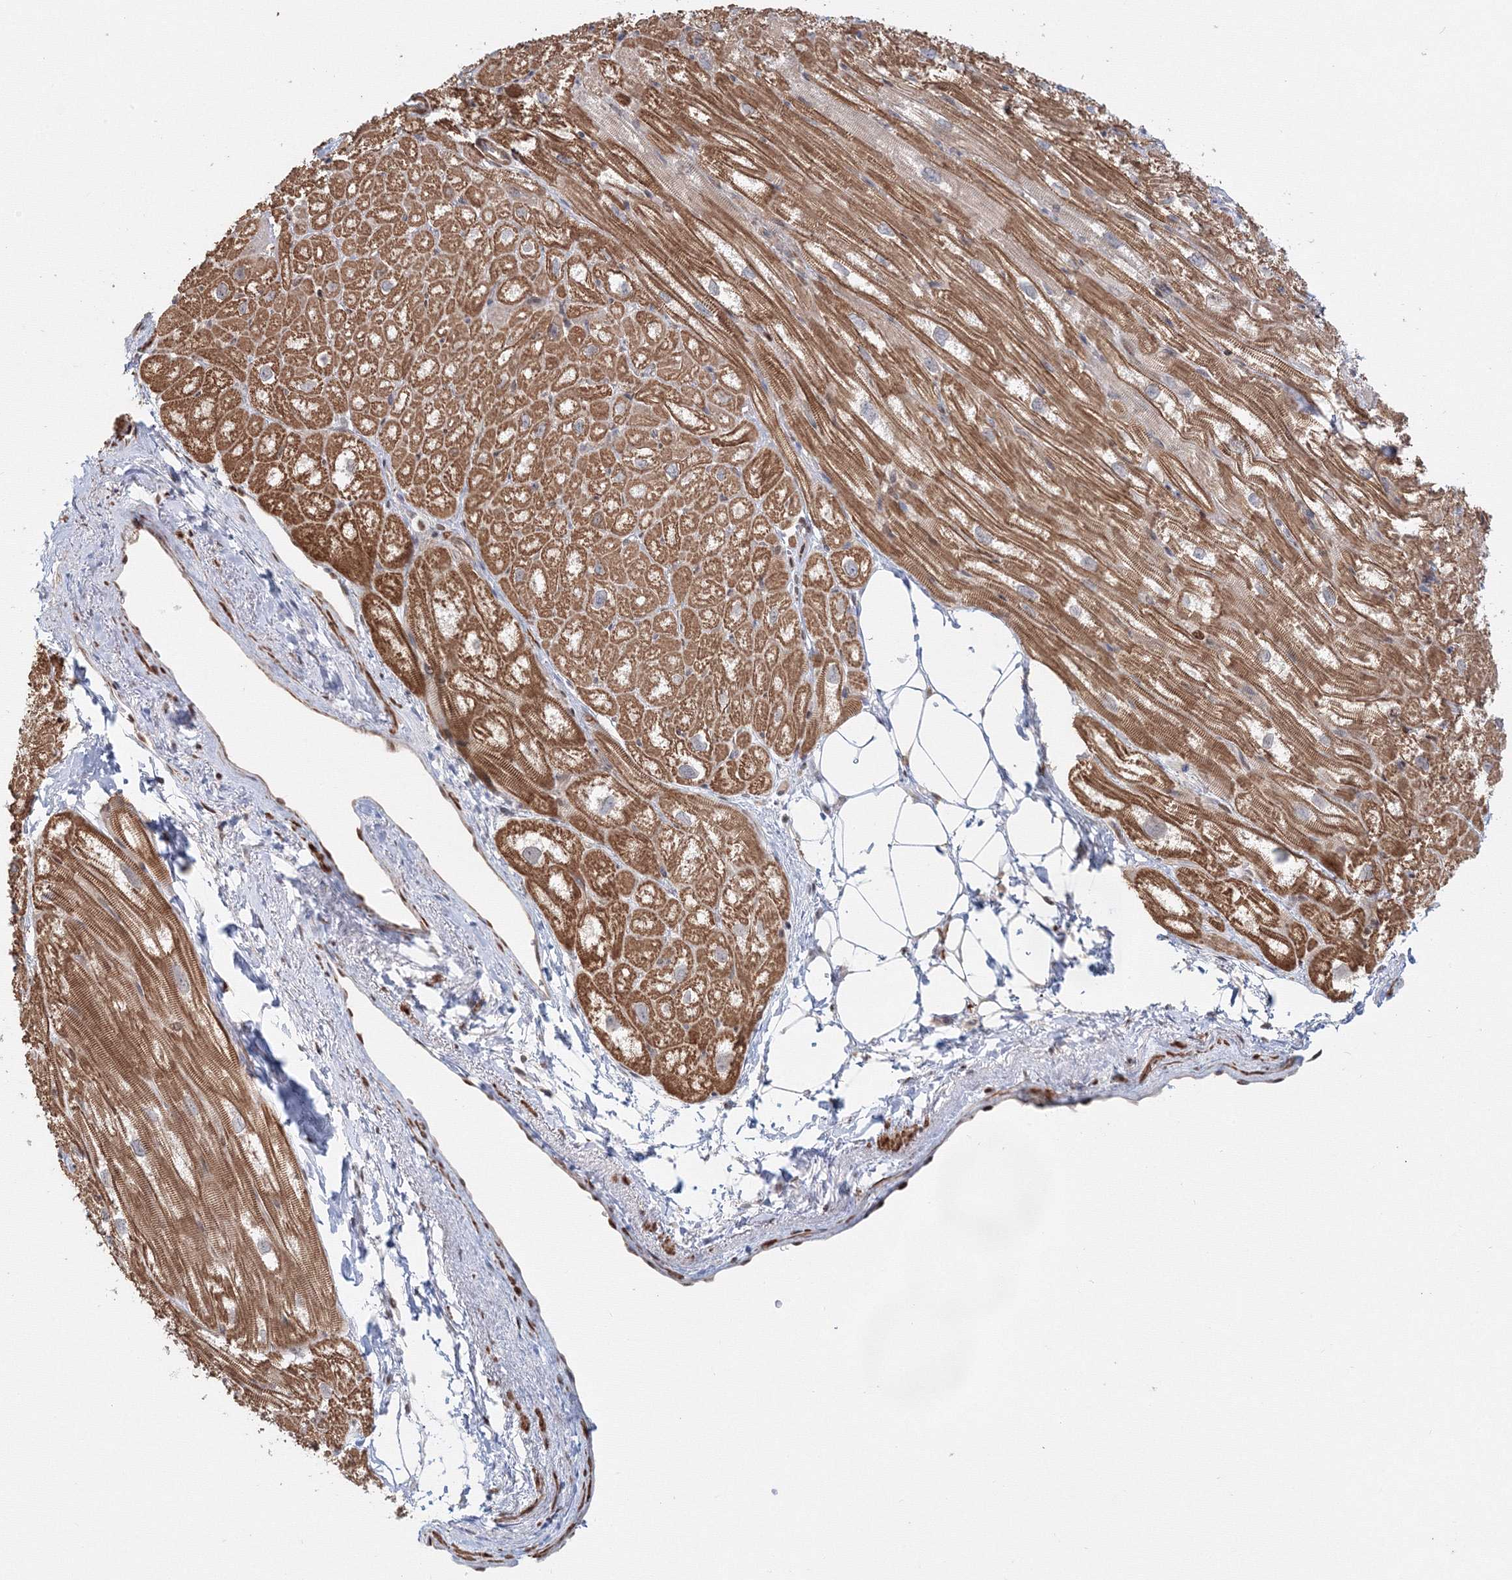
{"staining": {"intensity": "moderate", "quantity": "25%-75%", "location": "cytoplasmic/membranous"}, "tissue": "heart muscle", "cell_type": "Cardiomyocytes", "image_type": "normal", "snomed": [{"axis": "morphology", "description": "Normal tissue, NOS"}, {"axis": "topography", "description": "Heart"}], "caption": "IHC histopathology image of normal heart muscle stained for a protein (brown), which exhibits medium levels of moderate cytoplasmic/membranous staining in approximately 25%-75% of cardiomyocytes.", "gene": "ARHGAP21", "patient": {"sex": "male", "age": 50}}